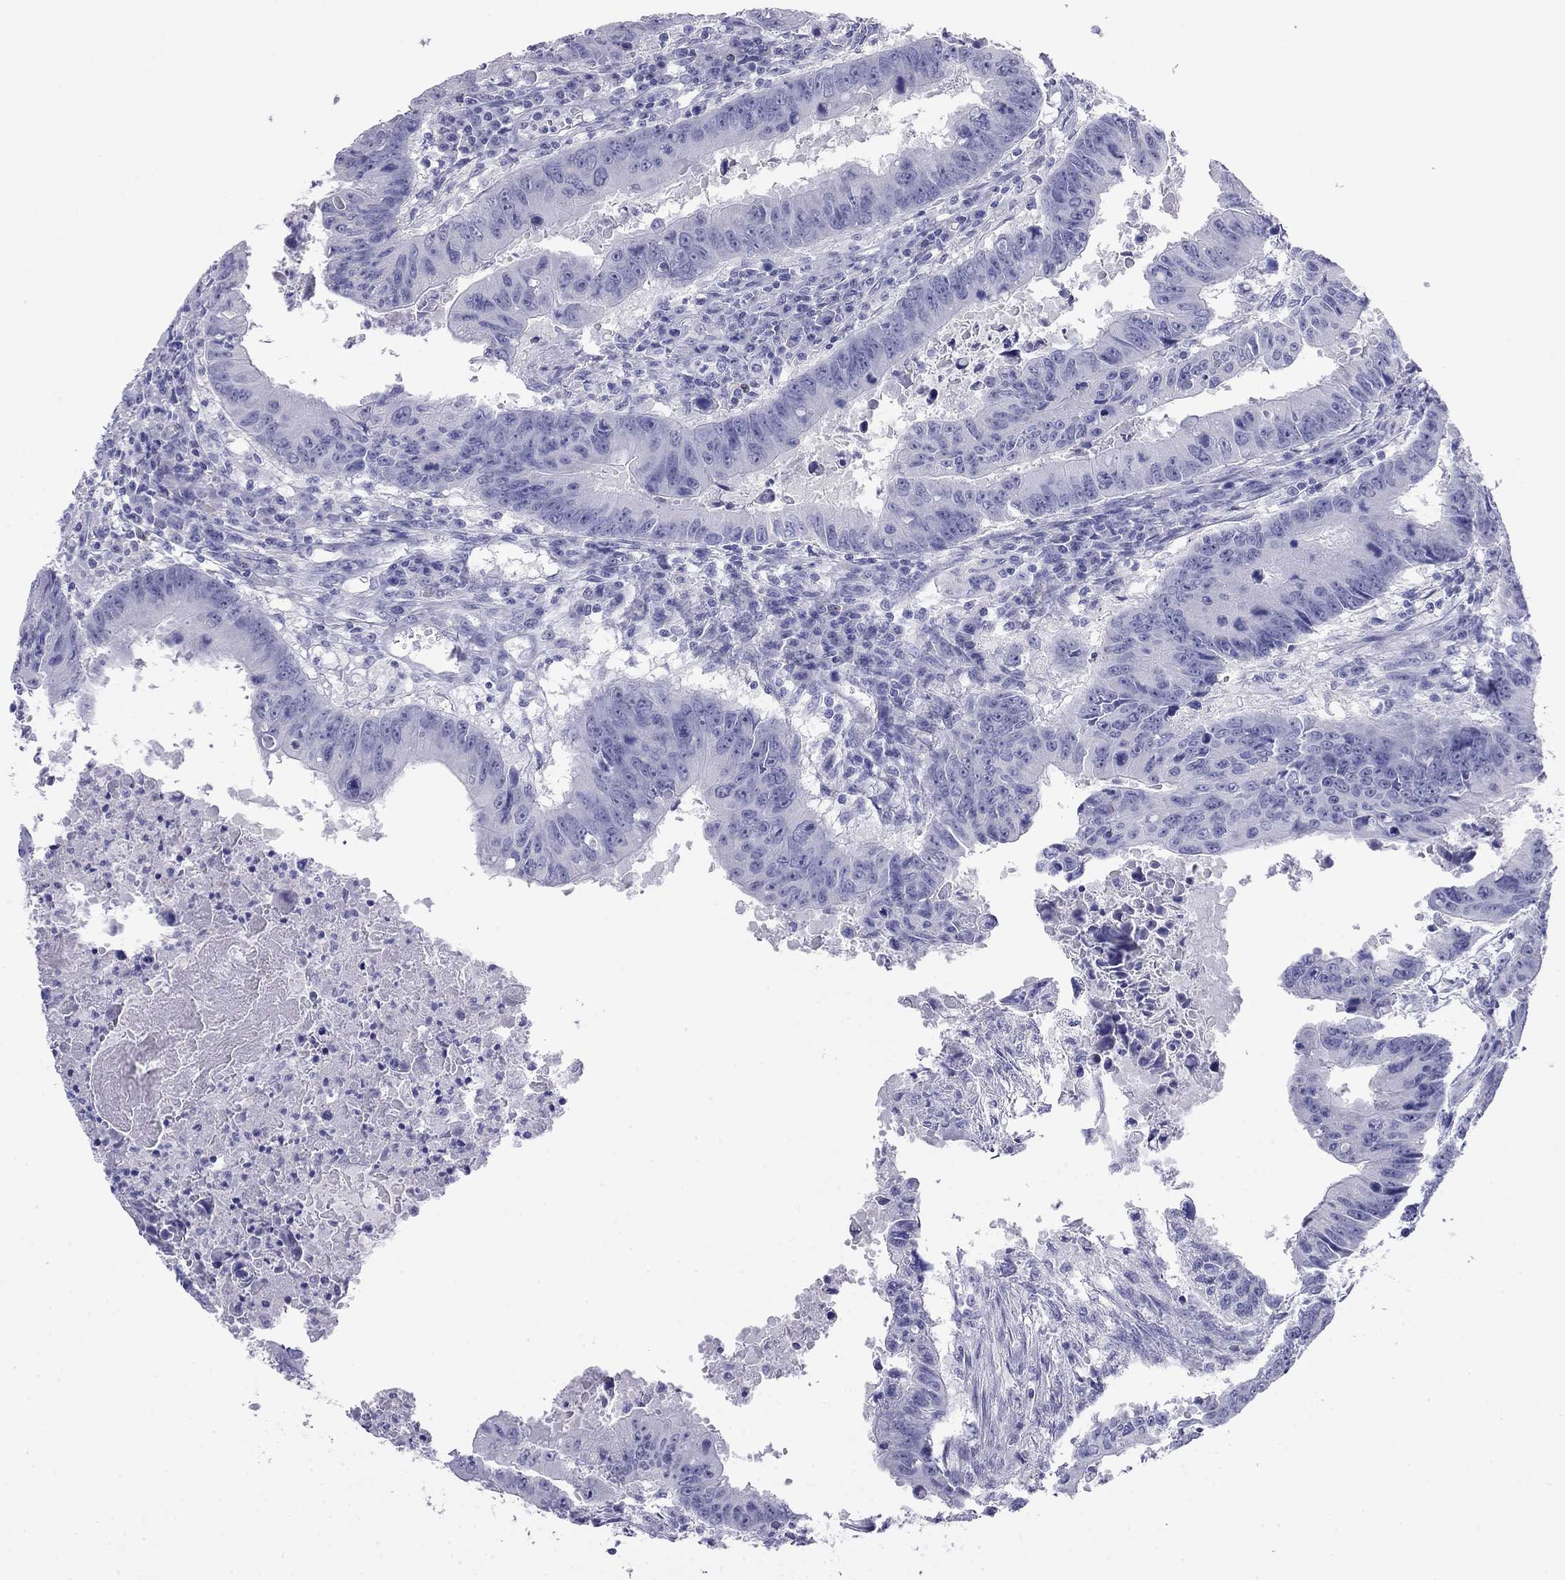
{"staining": {"intensity": "negative", "quantity": "none", "location": "none"}, "tissue": "colorectal cancer", "cell_type": "Tumor cells", "image_type": "cancer", "snomed": [{"axis": "morphology", "description": "Adenocarcinoma, NOS"}, {"axis": "topography", "description": "Colon"}], "caption": "DAB immunohistochemical staining of adenocarcinoma (colorectal) exhibits no significant expression in tumor cells.", "gene": "ODF4", "patient": {"sex": "female", "age": 87}}